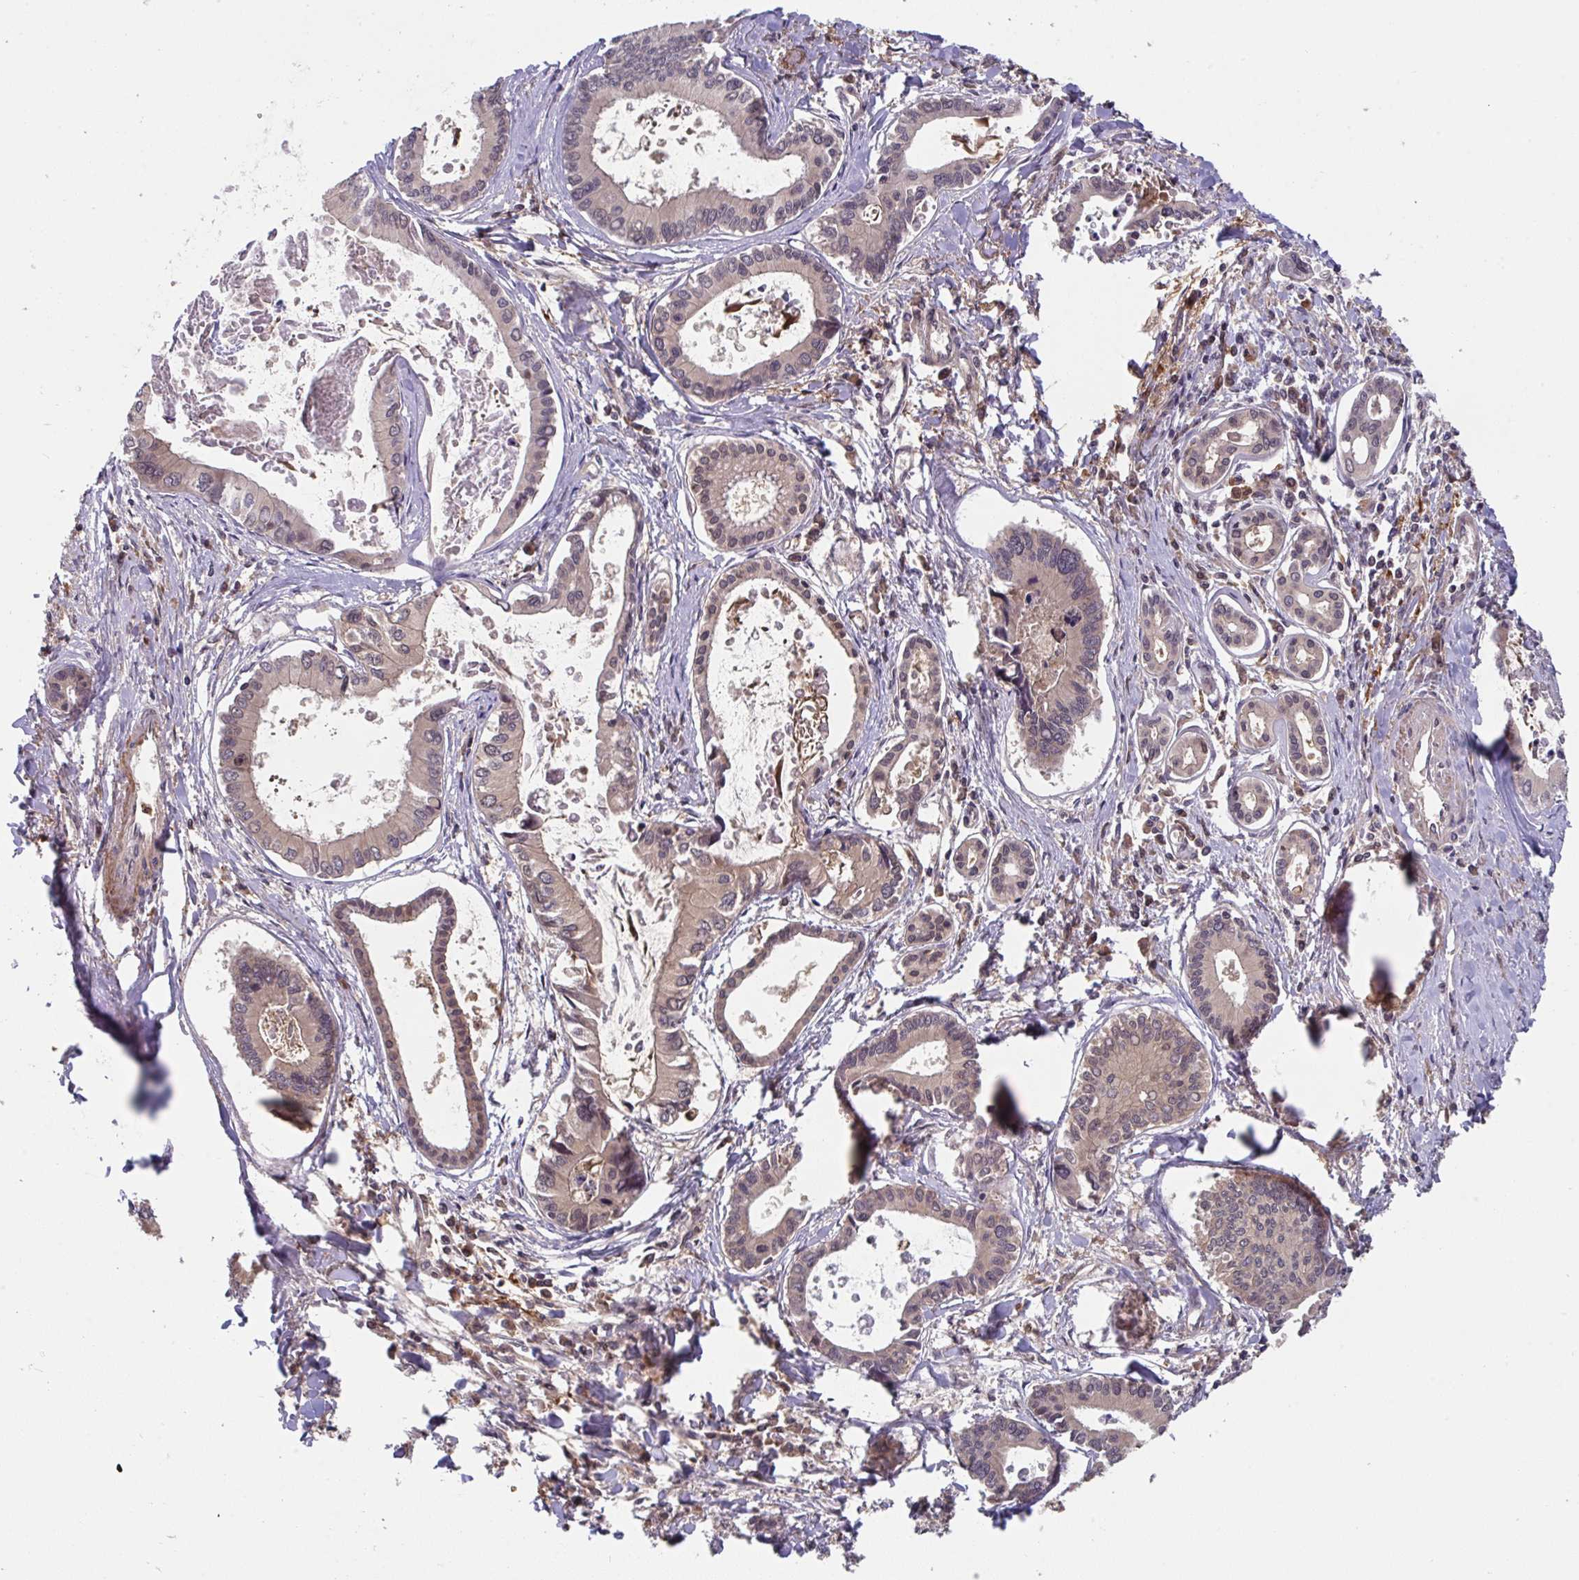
{"staining": {"intensity": "weak", "quantity": "<25%", "location": "nuclear"}, "tissue": "liver cancer", "cell_type": "Tumor cells", "image_type": "cancer", "snomed": [{"axis": "morphology", "description": "Cholangiocarcinoma"}, {"axis": "topography", "description": "Liver"}], "caption": "This photomicrograph is of cholangiocarcinoma (liver) stained with immunohistochemistry (IHC) to label a protein in brown with the nuclei are counter-stained blue. There is no staining in tumor cells.", "gene": "TIGAR", "patient": {"sex": "male", "age": 66}}